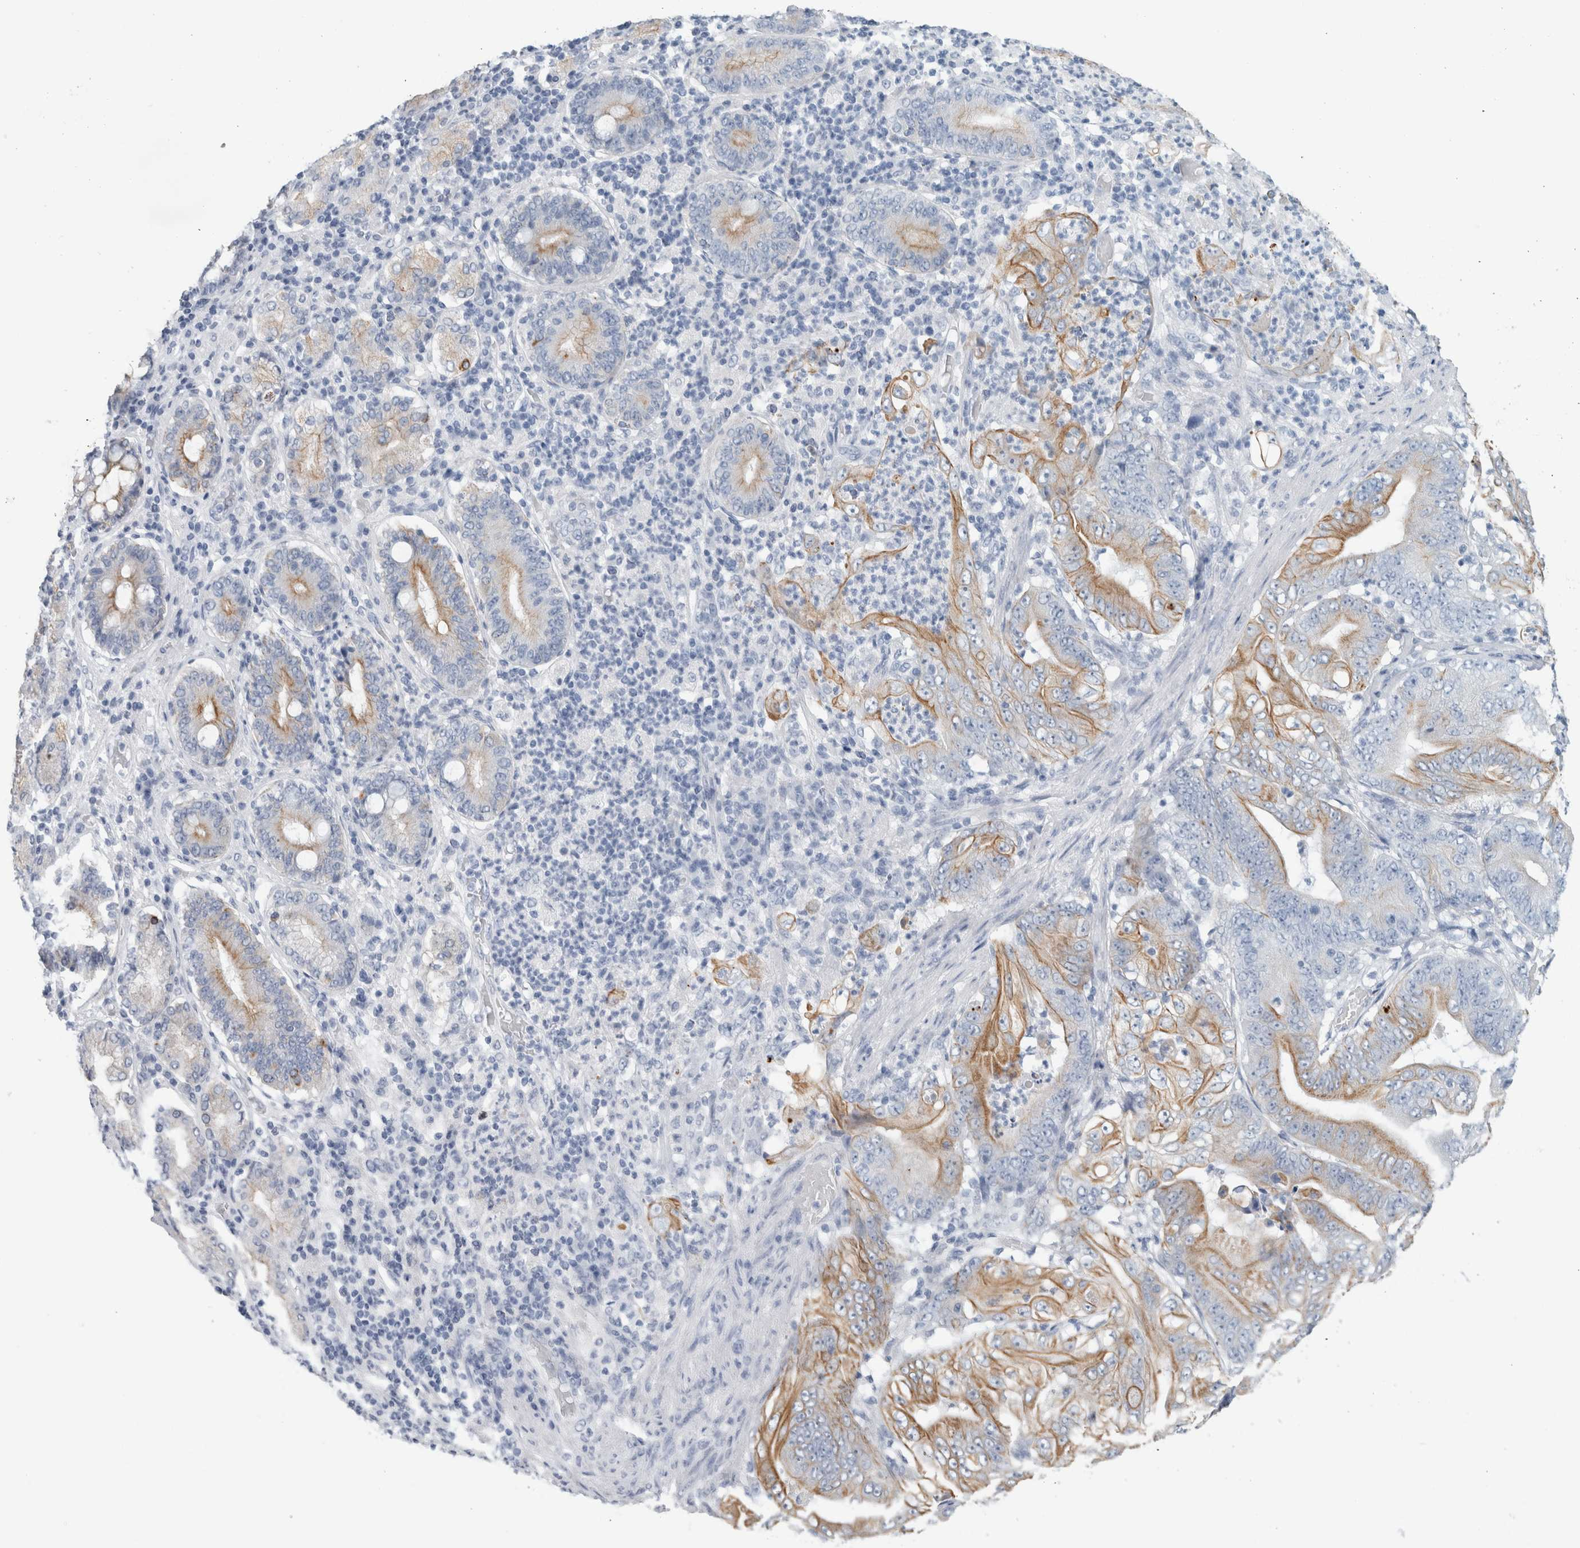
{"staining": {"intensity": "moderate", "quantity": "25%-75%", "location": "cytoplasmic/membranous"}, "tissue": "stomach cancer", "cell_type": "Tumor cells", "image_type": "cancer", "snomed": [{"axis": "morphology", "description": "Adenocarcinoma, NOS"}, {"axis": "topography", "description": "Stomach"}], "caption": "Immunohistochemical staining of human adenocarcinoma (stomach) displays medium levels of moderate cytoplasmic/membranous protein expression in approximately 25%-75% of tumor cells. (Brightfield microscopy of DAB IHC at high magnification).", "gene": "RPH3AL", "patient": {"sex": "female", "age": 73}}